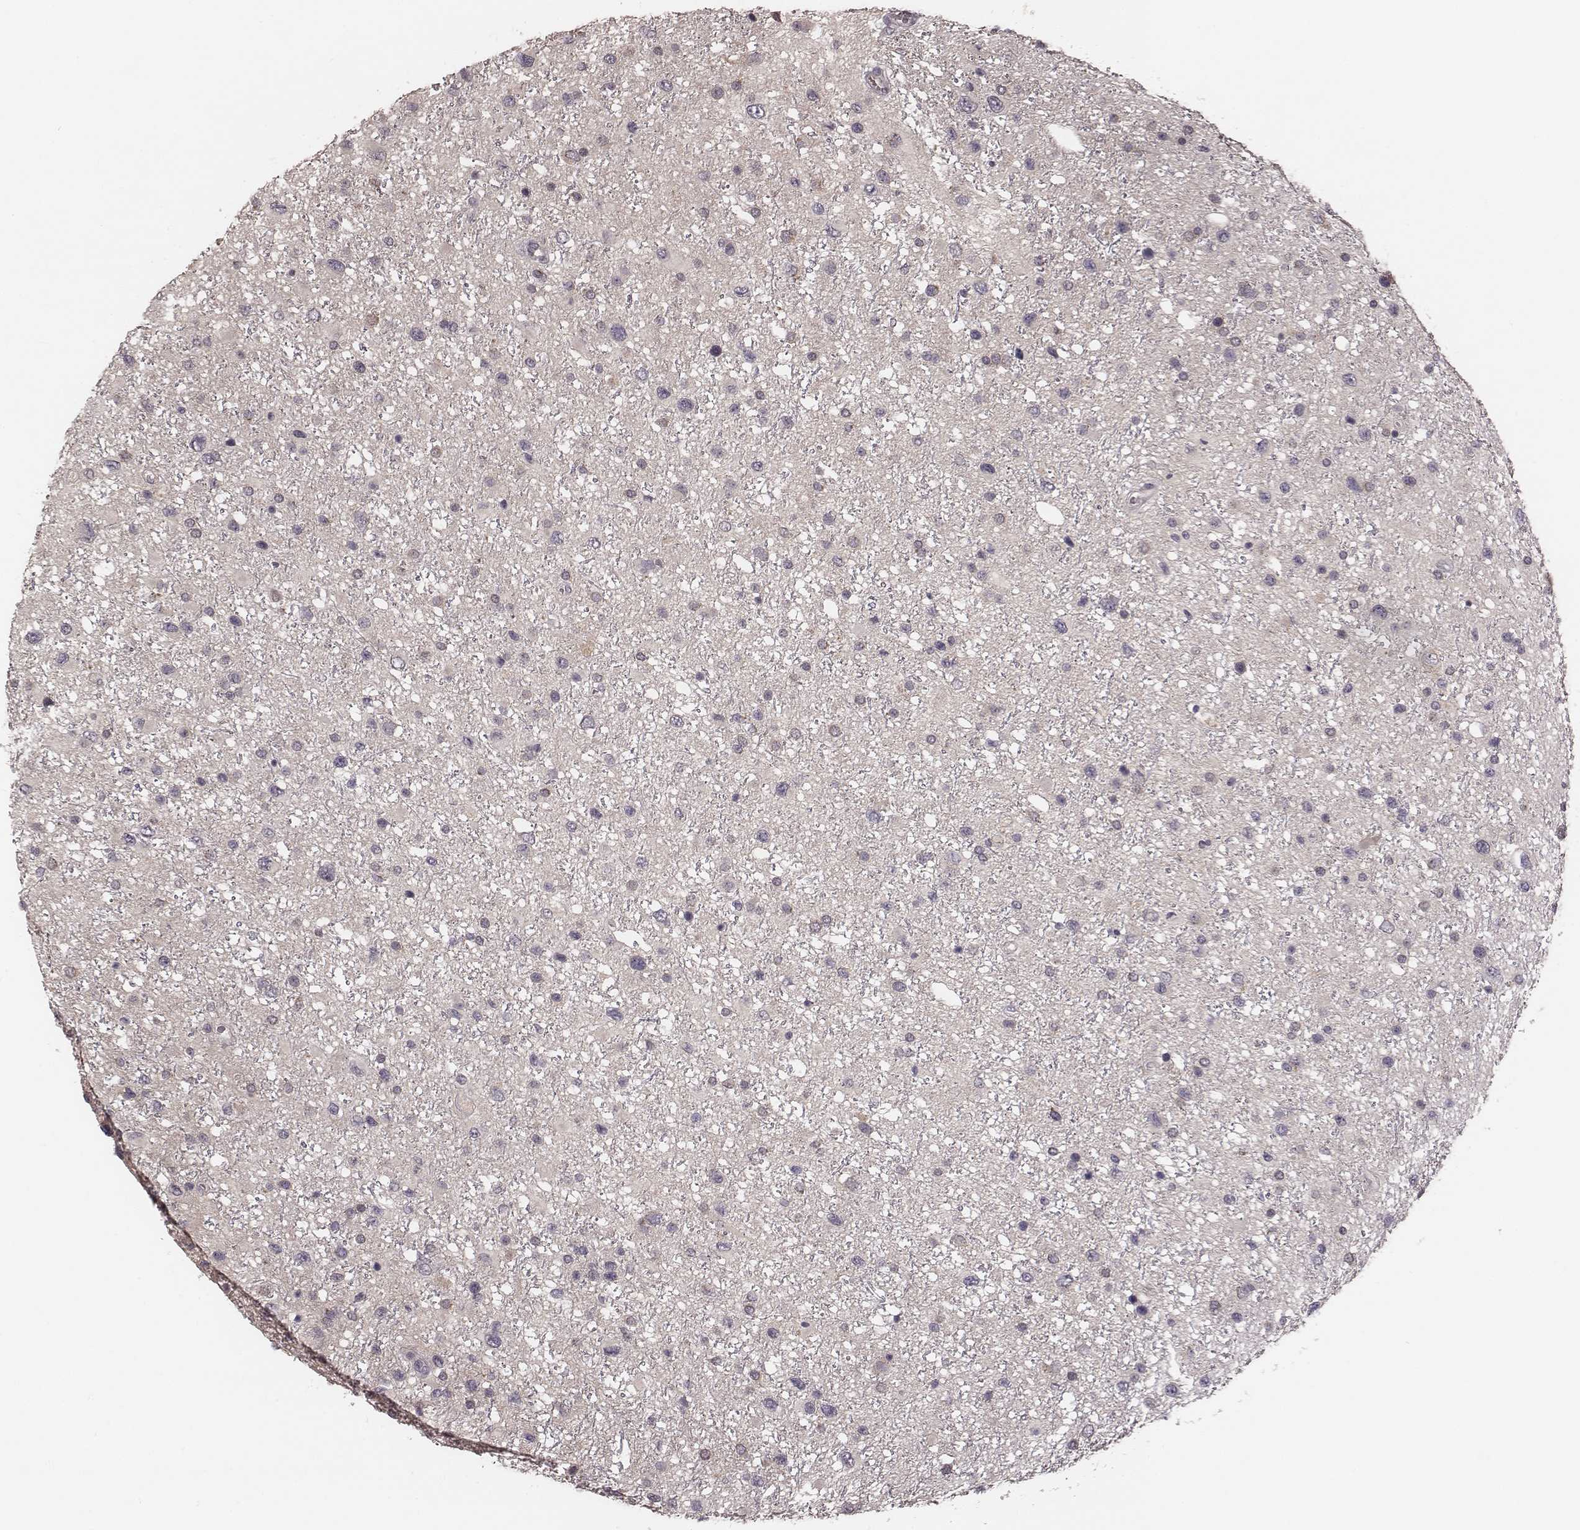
{"staining": {"intensity": "negative", "quantity": "none", "location": "none"}, "tissue": "glioma", "cell_type": "Tumor cells", "image_type": "cancer", "snomed": [{"axis": "morphology", "description": "Glioma, malignant, Low grade"}, {"axis": "topography", "description": "Brain"}], "caption": "Glioma was stained to show a protein in brown. There is no significant positivity in tumor cells. (Stains: DAB immunohistochemistry with hematoxylin counter stain, Microscopy: brightfield microscopy at high magnification).", "gene": "P2RX5", "patient": {"sex": "female", "age": 32}}